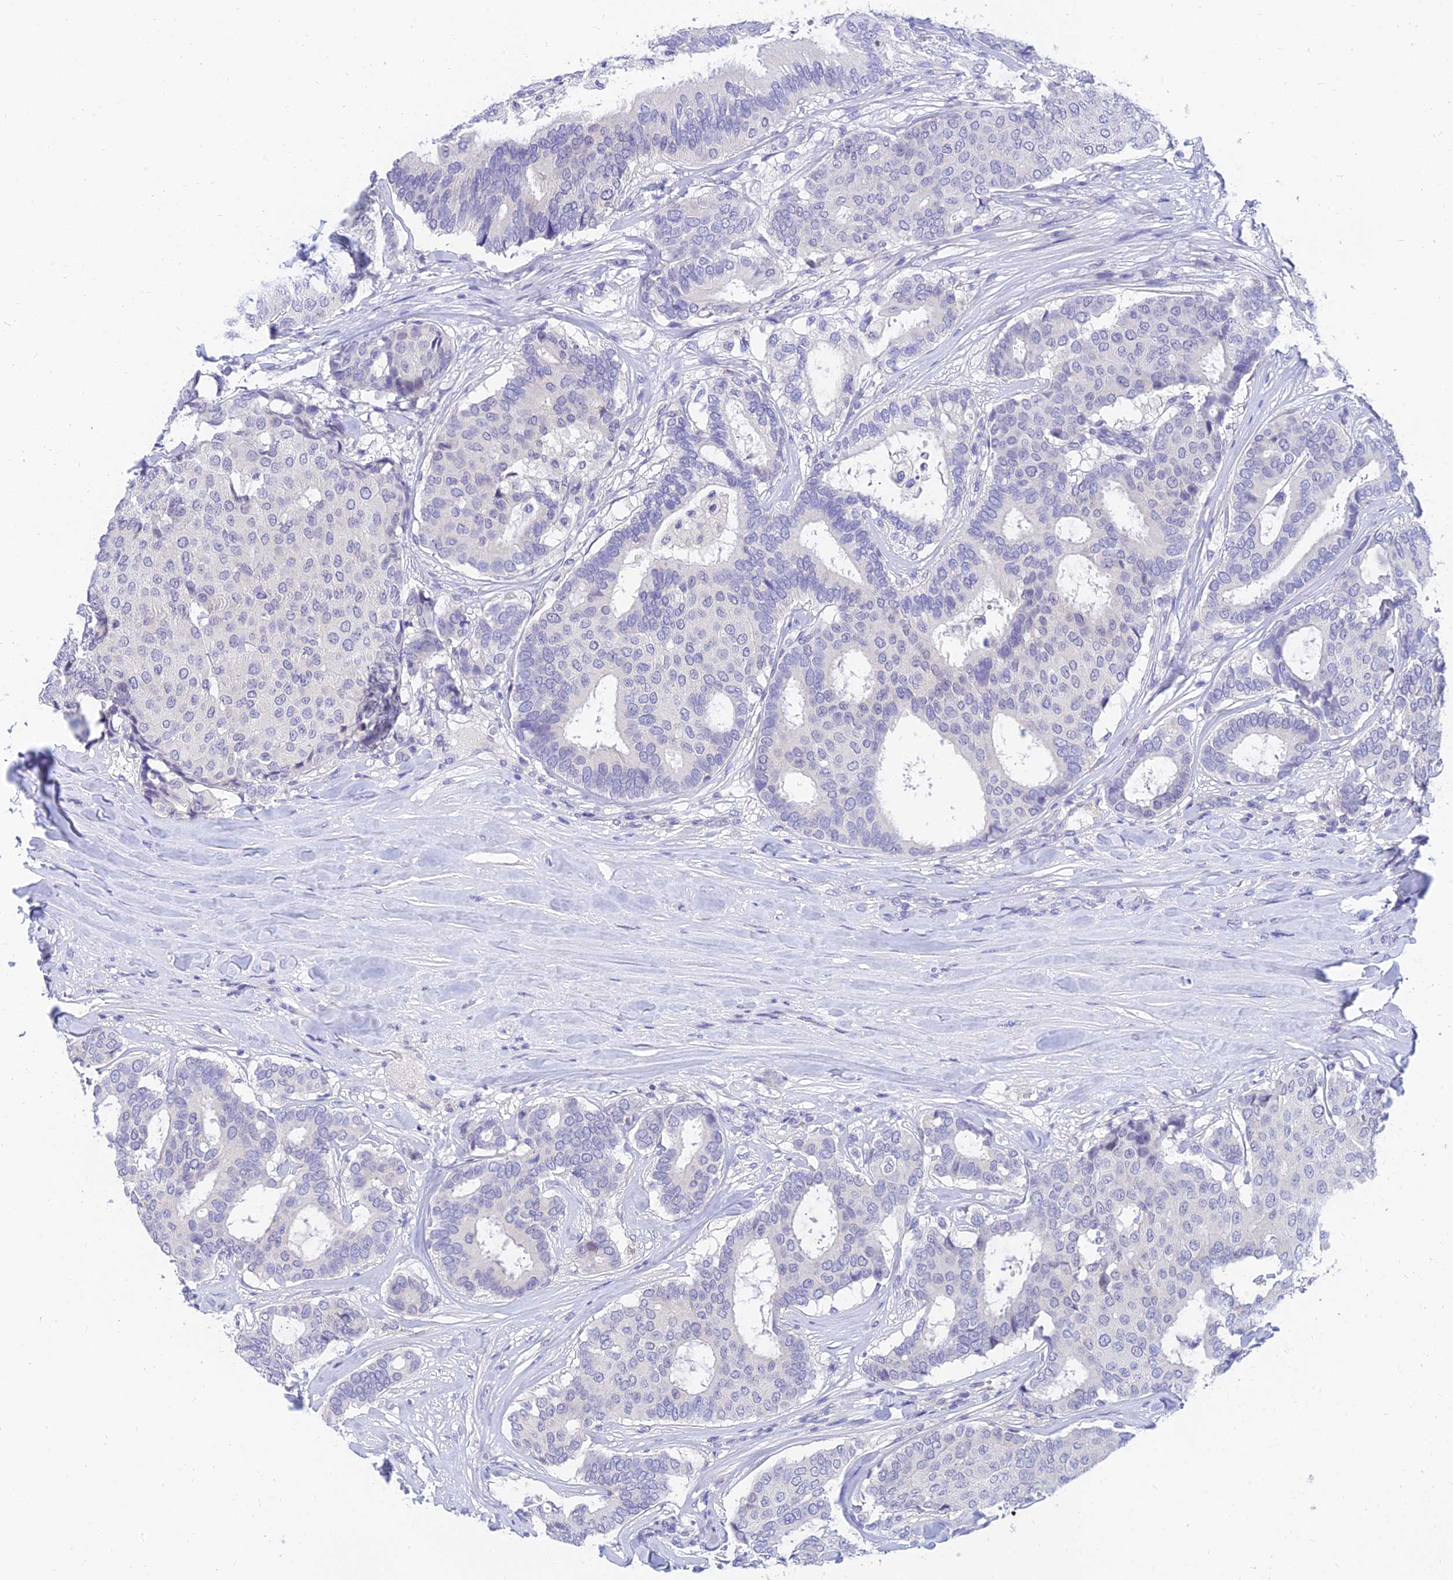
{"staining": {"intensity": "negative", "quantity": "none", "location": "none"}, "tissue": "breast cancer", "cell_type": "Tumor cells", "image_type": "cancer", "snomed": [{"axis": "morphology", "description": "Duct carcinoma"}, {"axis": "topography", "description": "Breast"}], "caption": "An immunohistochemistry image of breast cancer is shown. There is no staining in tumor cells of breast cancer. (Stains: DAB (3,3'-diaminobenzidine) immunohistochemistry (IHC) with hematoxylin counter stain, Microscopy: brightfield microscopy at high magnification).", "gene": "TMEM161B", "patient": {"sex": "female", "age": 75}}